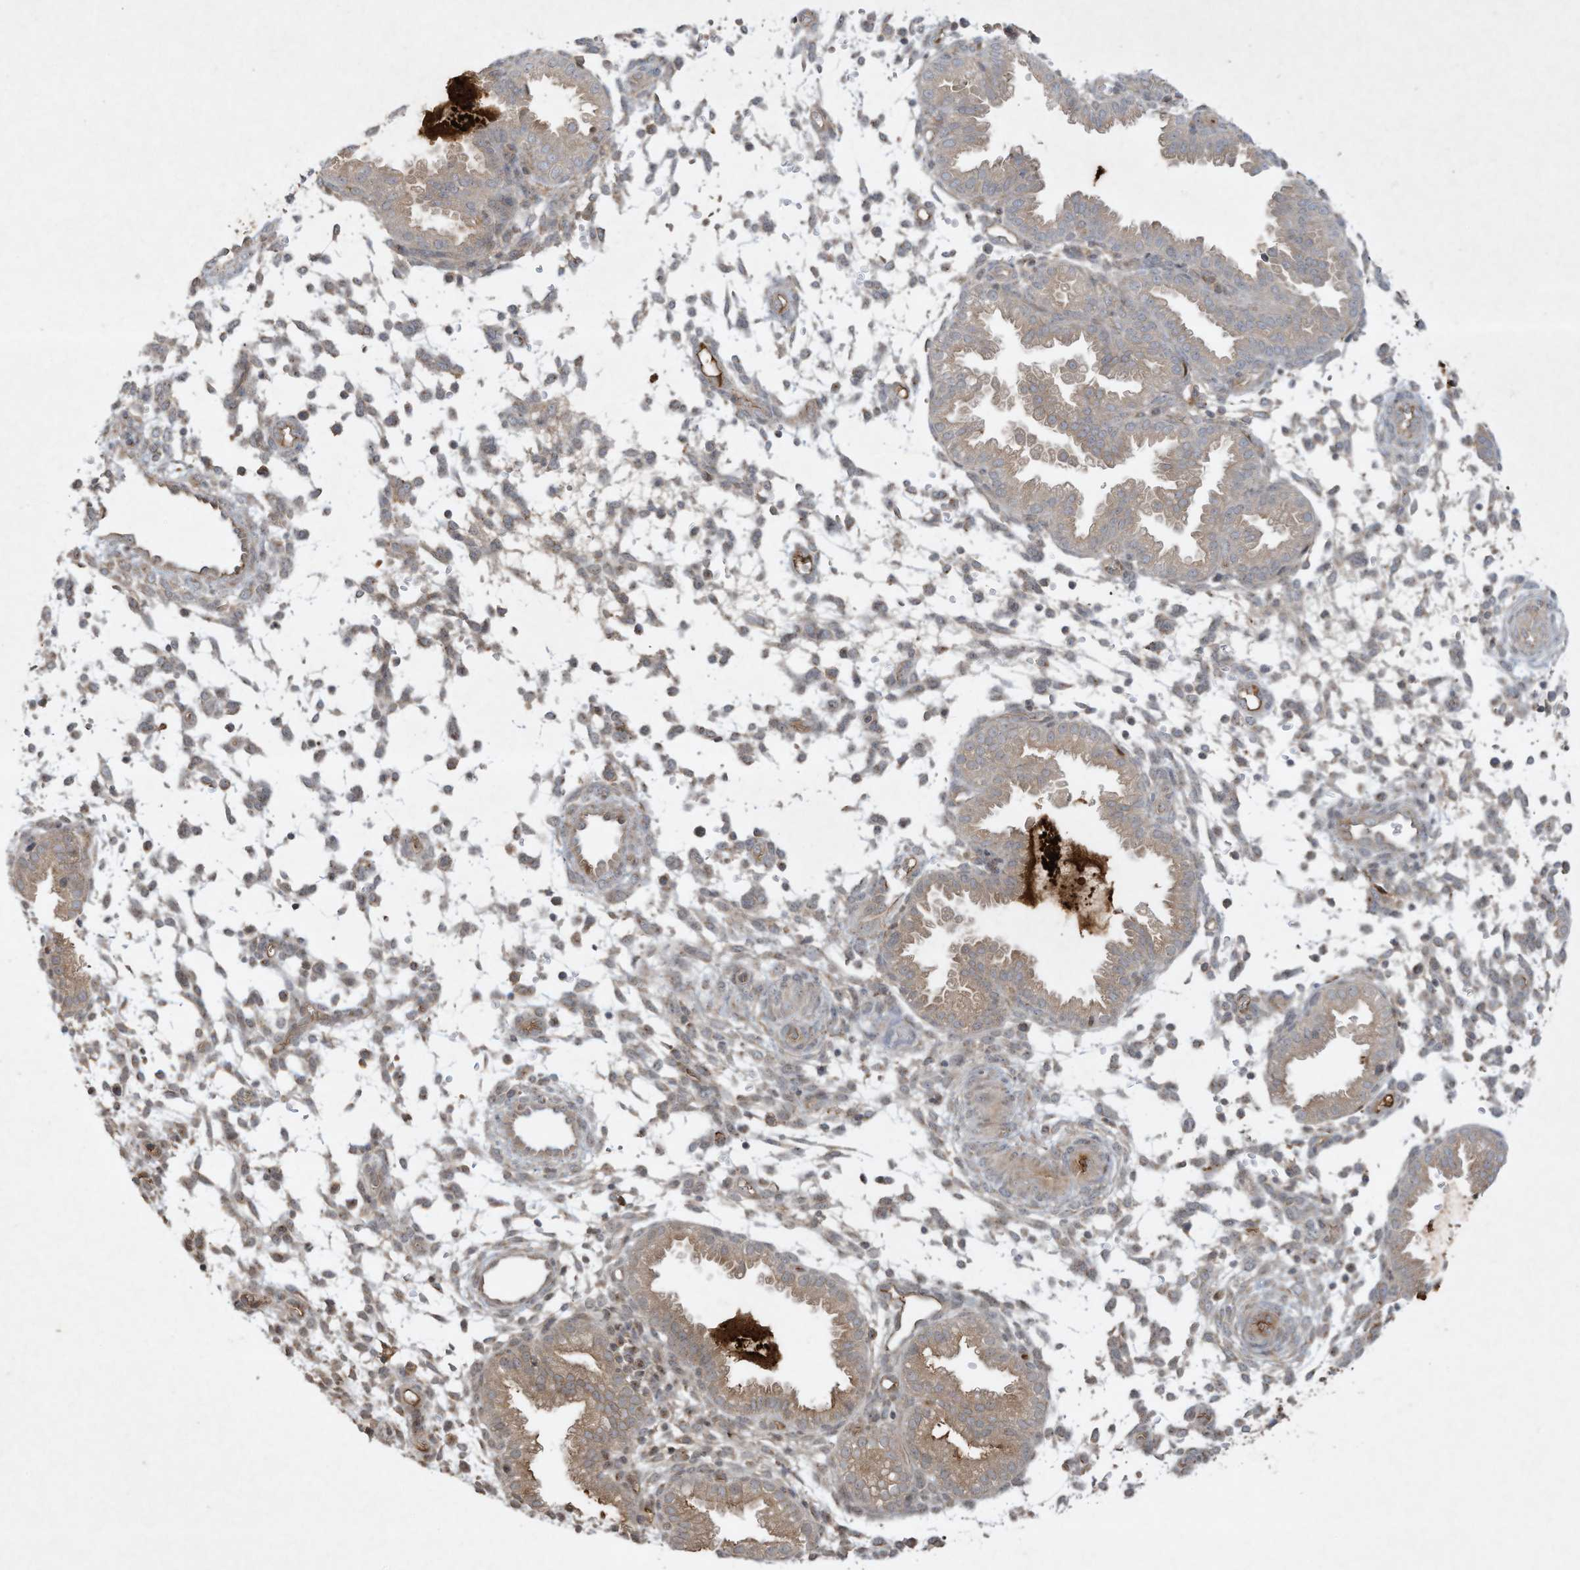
{"staining": {"intensity": "moderate", "quantity": "<25%", "location": "cytoplasmic/membranous"}, "tissue": "endometrium", "cell_type": "Cells in endometrial stroma", "image_type": "normal", "snomed": [{"axis": "morphology", "description": "Normal tissue, NOS"}, {"axis": "topography", "description": "Endometrium"}], "caption": "A high-resolution photomicrograph shows immunohistochemistry (IHC) staining of unremarkable endometrium, which shows moderate cytoplasmic/membranous staining in approximately <25% of cells in endometrial stroma.", "gene": "FETUB", "patient": {"sex": "female", "age": 33}}